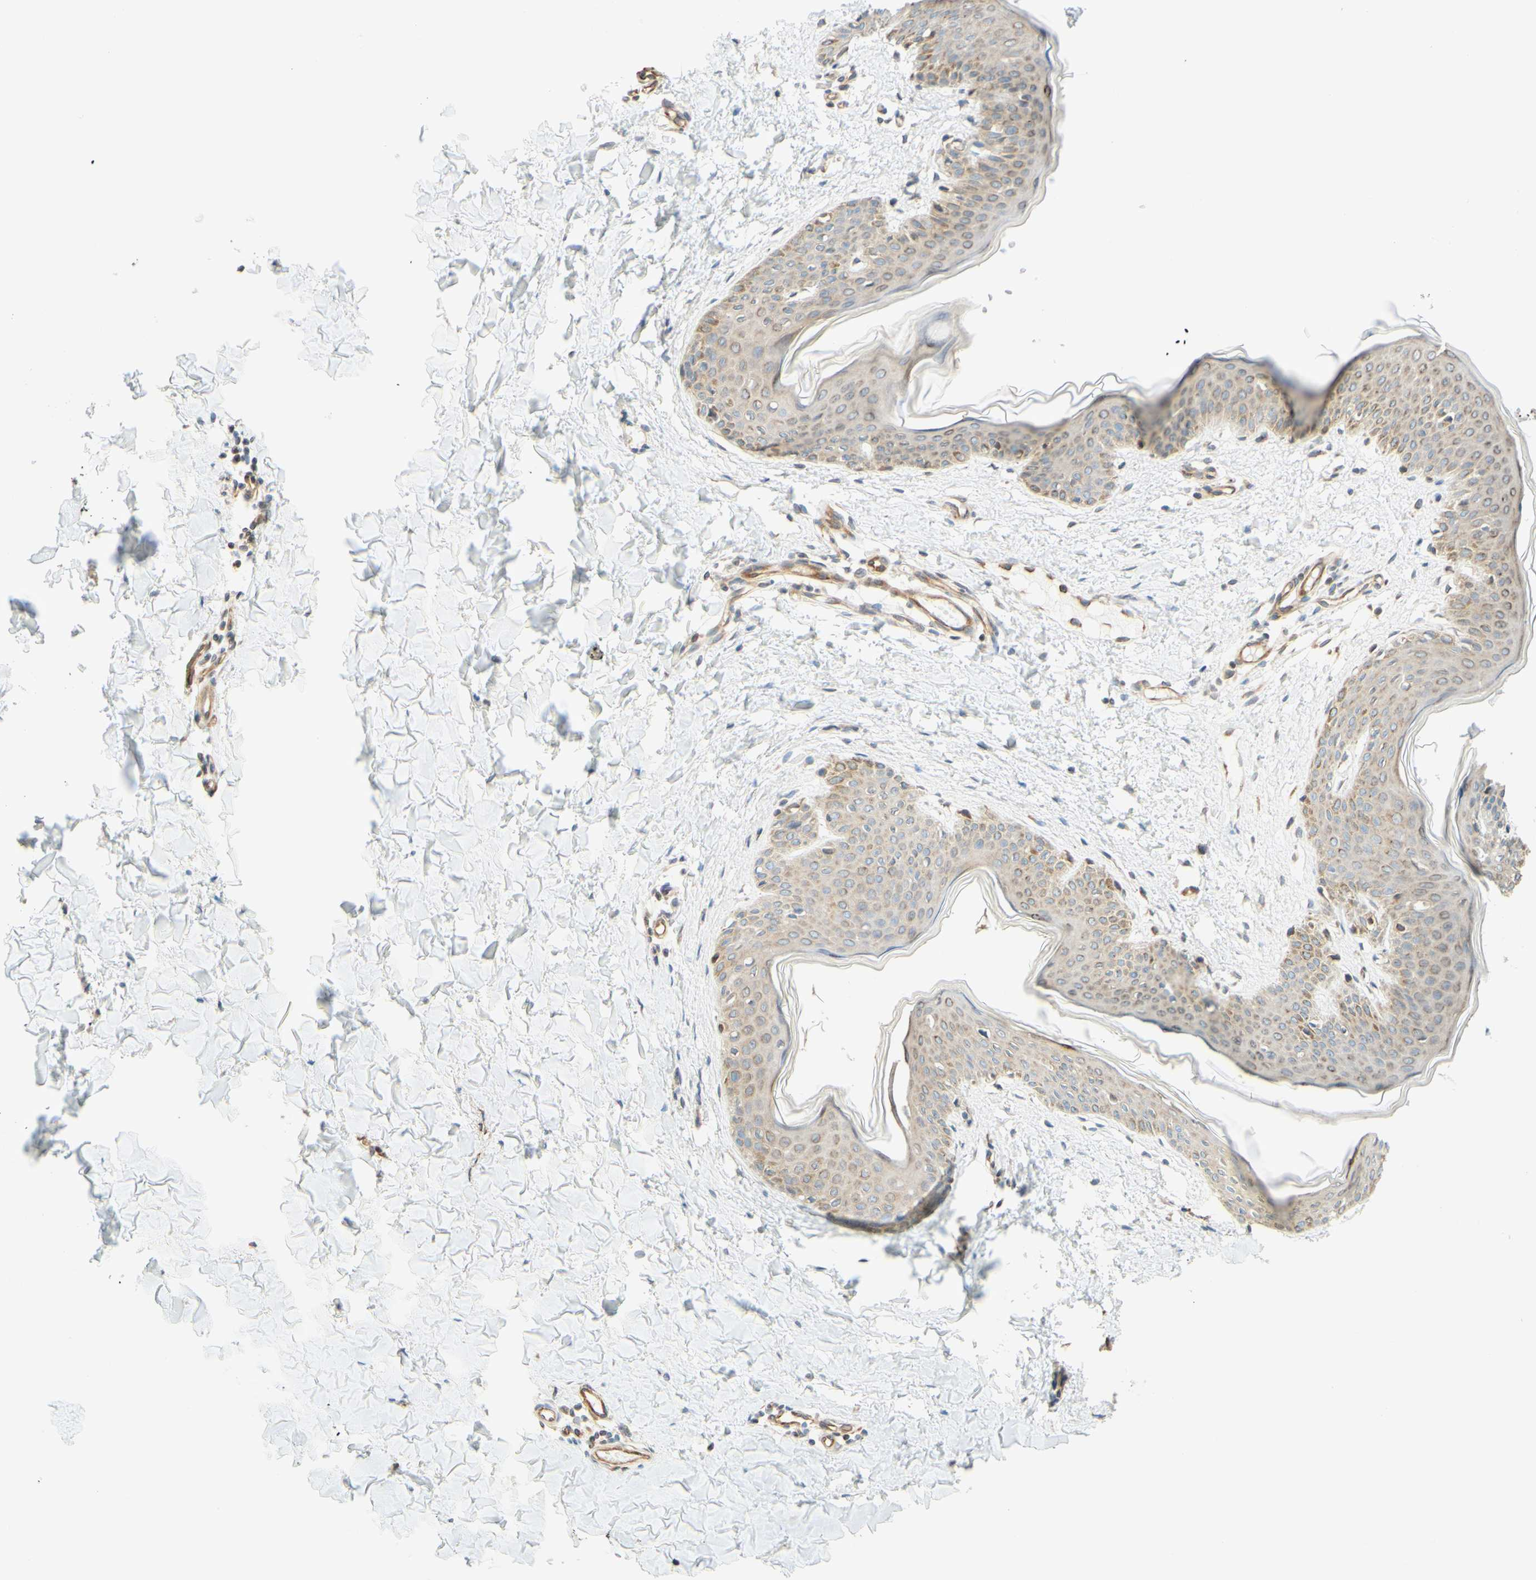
{"staining": {"intensity": "weak", "quantity": "25%-75%", "location": "cytoplasmic/membranous"}, "tissue": "skin", "cell_type": "Fibroblasts", "image_type": "normal", "snomed": [{"axis": "morphology", "description": "Normal tissue, NOS"}, {"axis": "topography", "description": "Skin"}], "caption": "Immunohistochemistry (IHC) (DAB (3,3'-diaminobenzidine)) staining of benign human skin demonstrates weak cytoplasmic/membranous protein expression in about 25%-75% of fibroblasts.", "gene": "ENDOD1", "patient": {"sex": "female", "age": 17}}